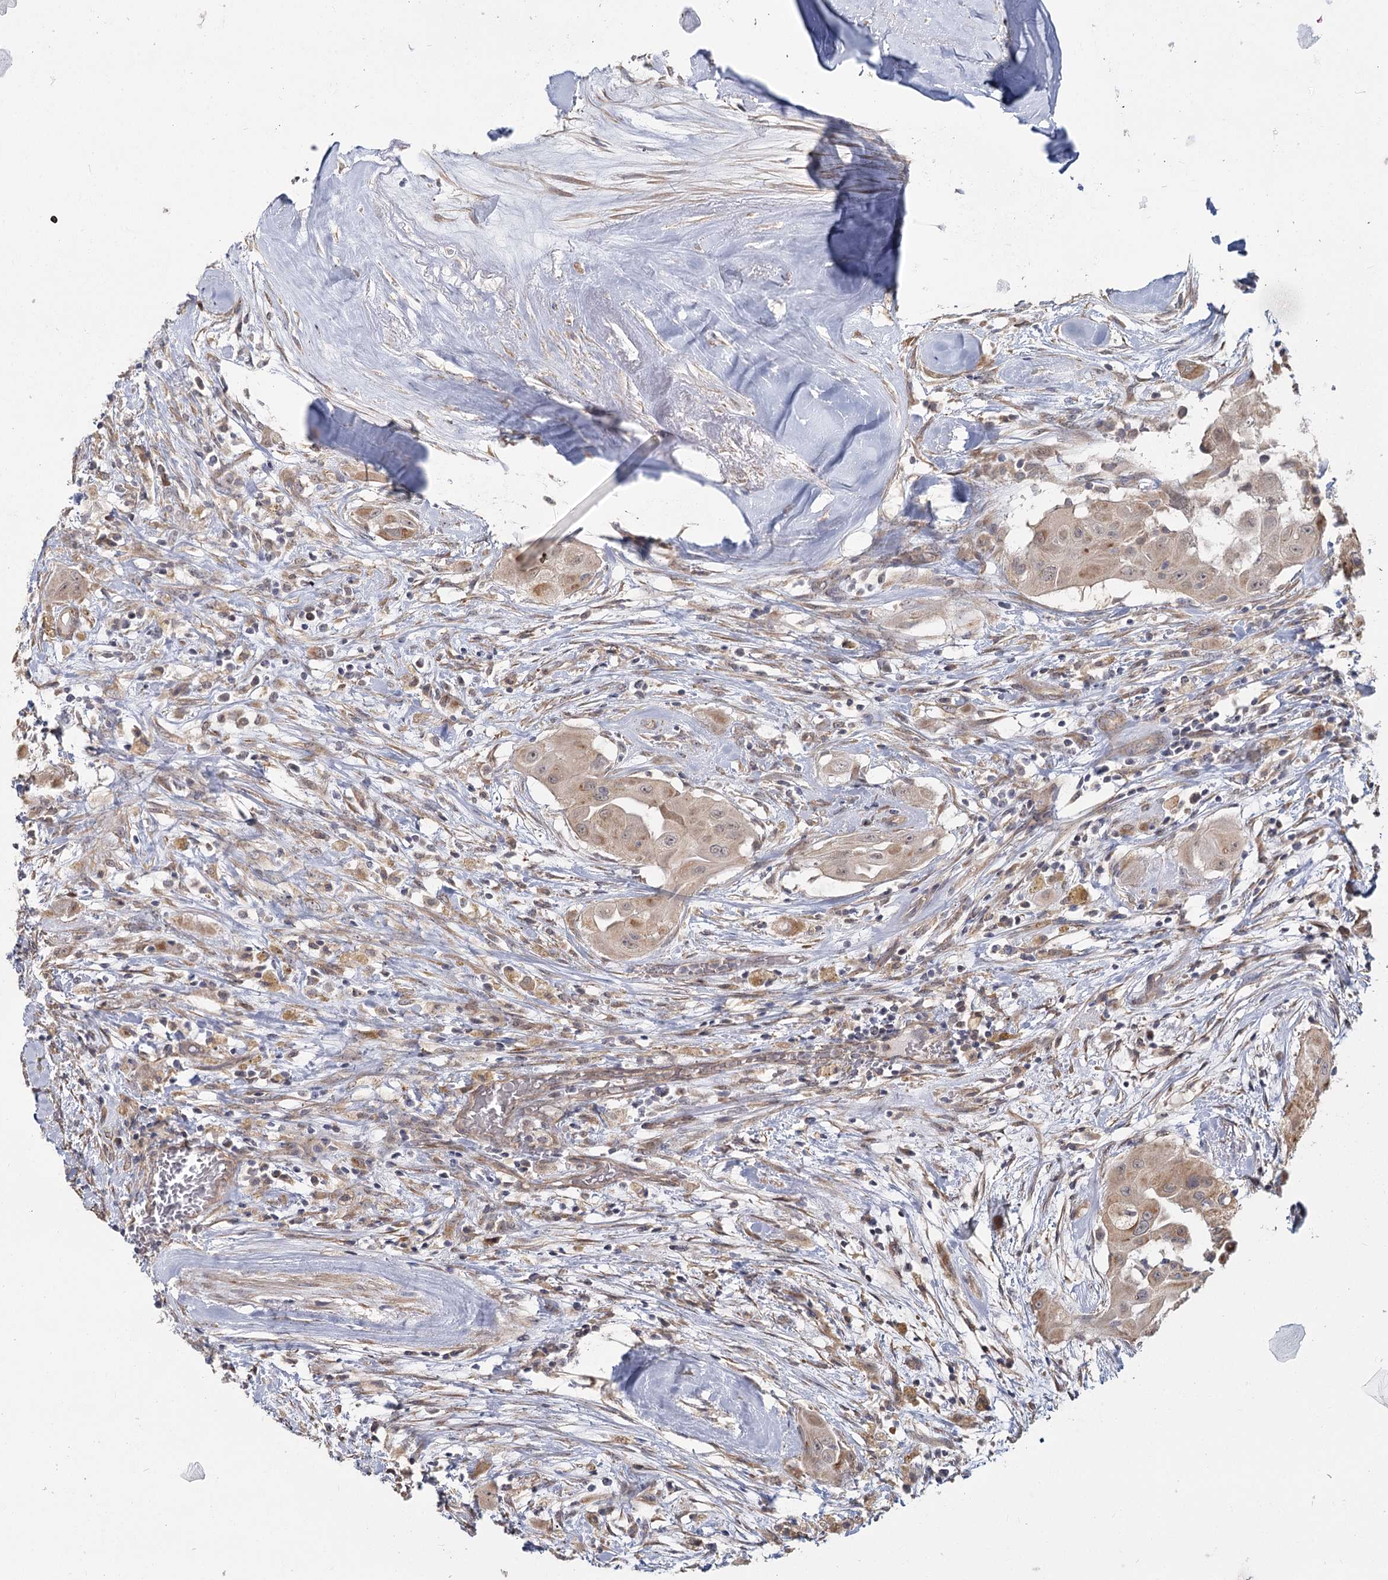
{"staining": {"intensity": "weak", "quantity": ">75%", "location": "cytoplasmic/membranous"}, "tissue": "thyroid cancer", "cell_type": "Tumor cells", "image_type": "cancer", "snomed": [{"axis": "morphology", "description": "Papillary adenocarcinoma, NOS"}, {"axis": "topography", "description": "Thyroid gland"}], "caption": "Brown immunohistochemical staining in papillary adenocarcinoma (thyroid) exhibits weak cytoplasmic/membranous positivity in about >75% of tumor cells.", "gene": "TBC1D9B", "patient": {"sex": "female", "age": 59}}